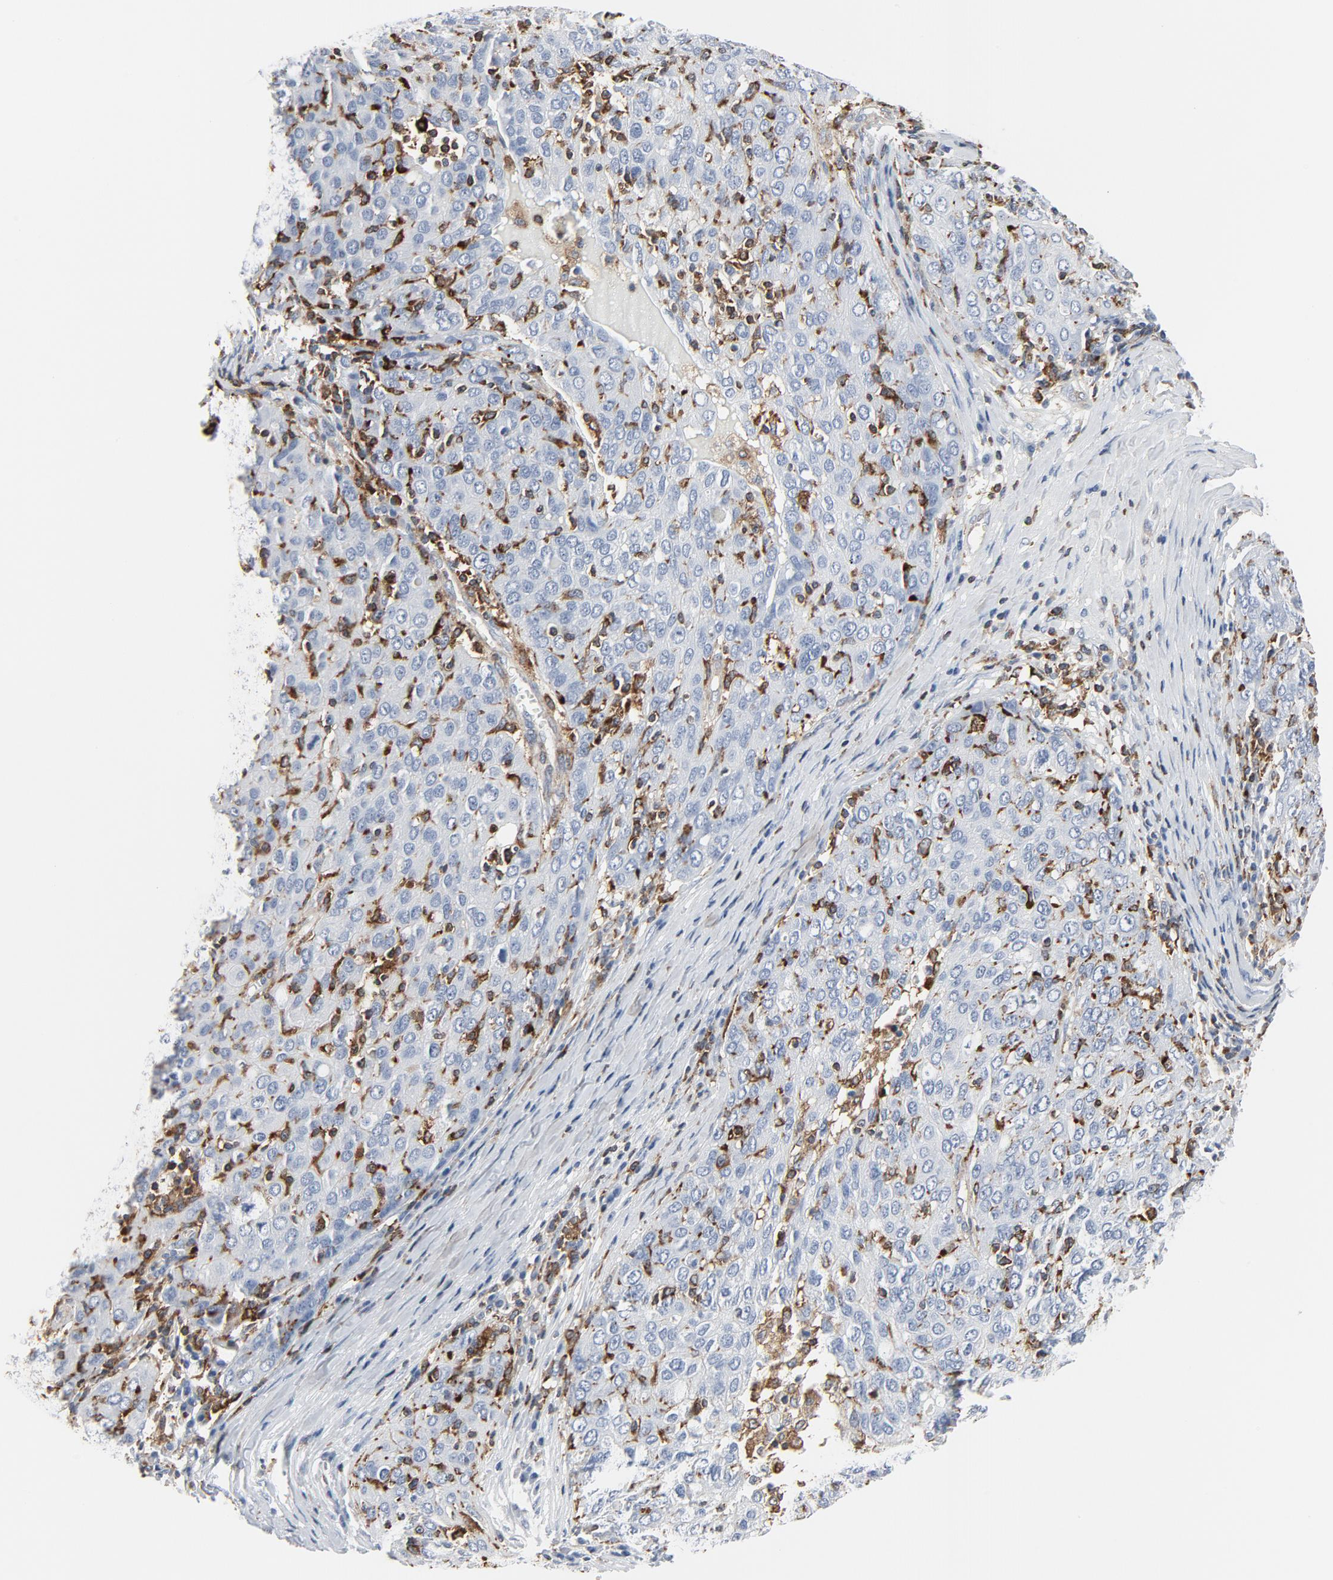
{"staining": {"intensity": "negative", "quantity": "none", "location": "none"}, "tissue": "ovarian cancer", "cell_type": "Tumor cells", "image_type": "cancer", "snomed": [{"axis": "morphology", "description": "Carcinoma, endometroid"}, {"axis": "topography", "description": "Ovary"}], "caption": "A histopathology image of ovarian endometroid carcinoma stained for a protein exhibits no brown staining in tumor cells.", "gene": "LCP2", "patient": {"sex": "female", "age": 50}}